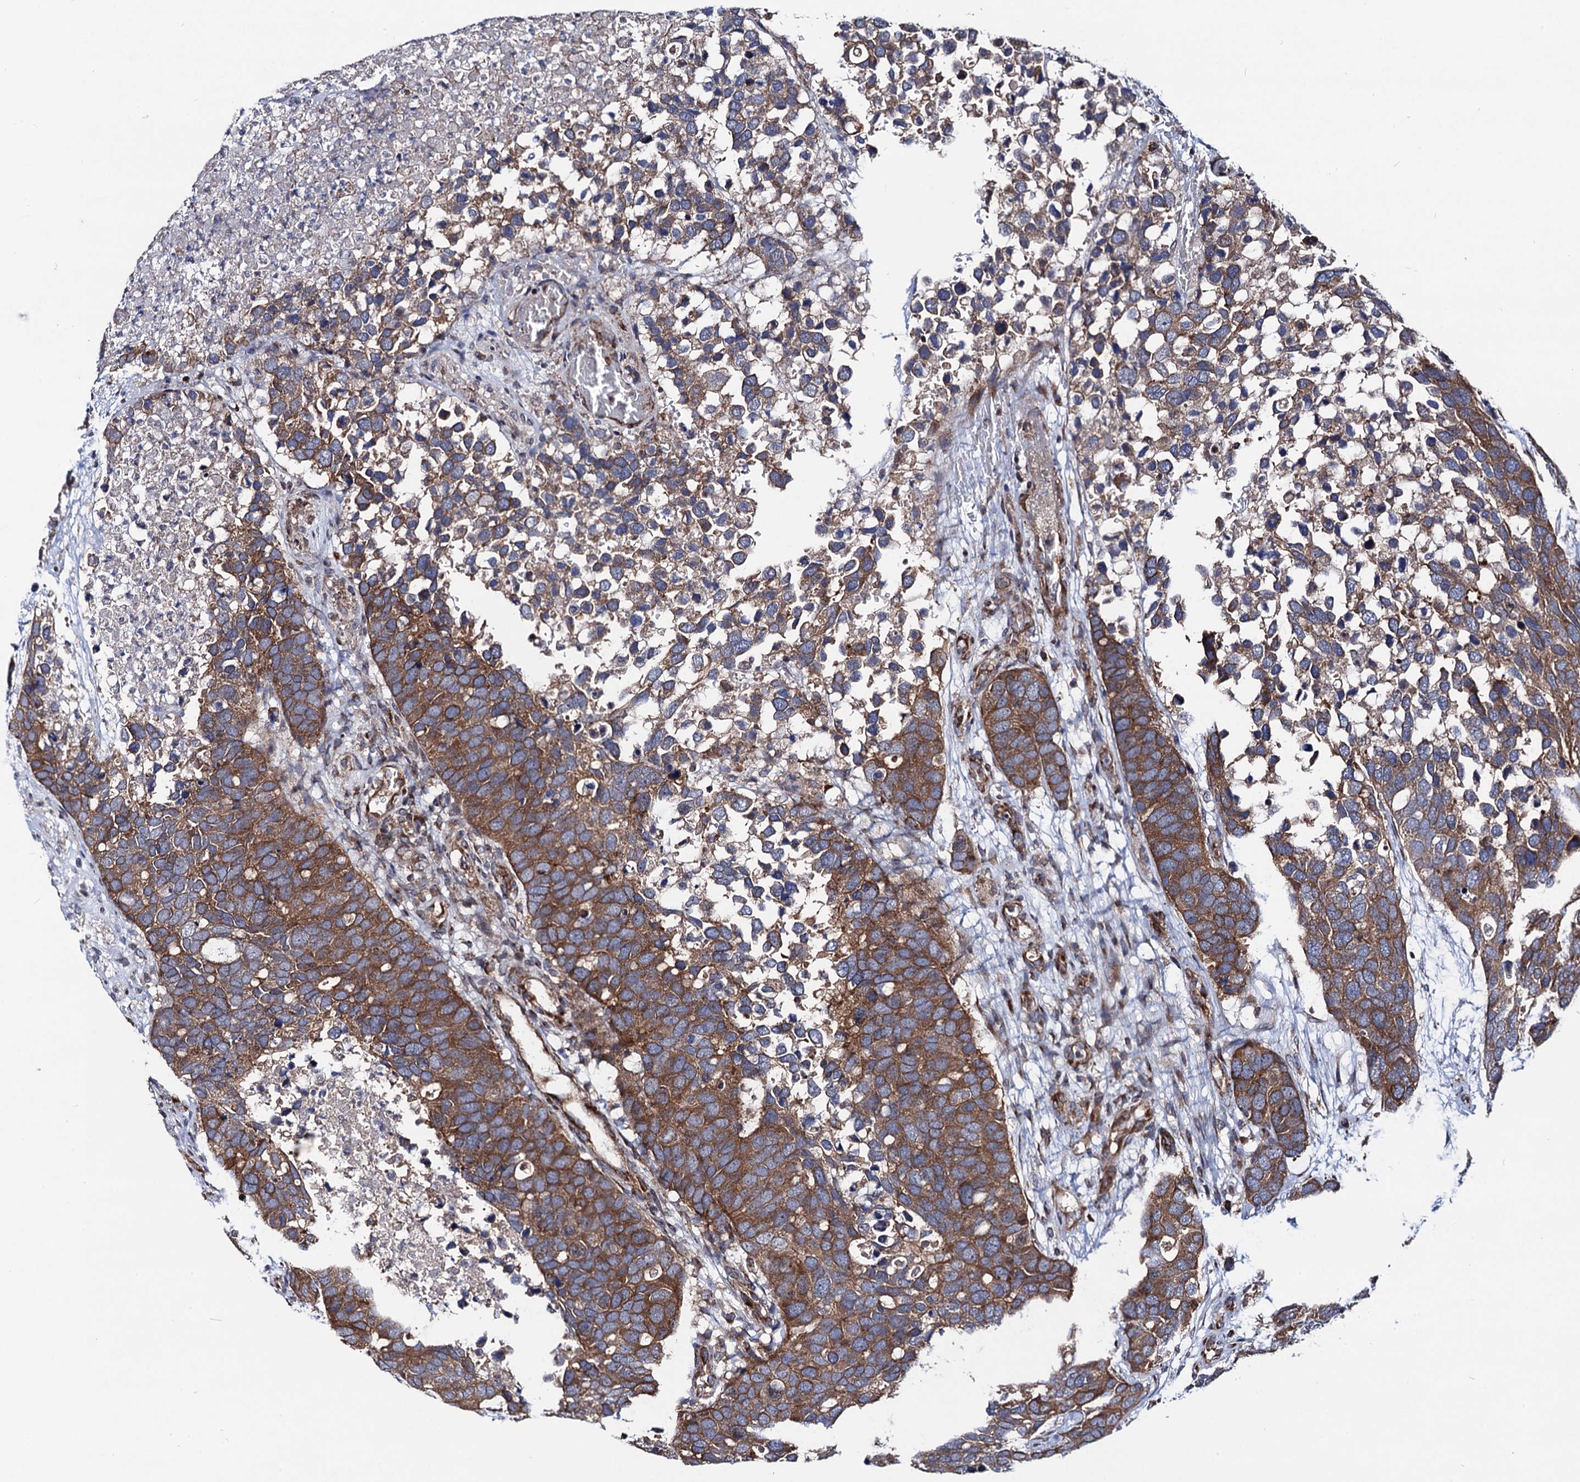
{"staining": {"intensity": "strong", "quantity": ">75%", "location": "cytoplasmic/membranous"}, "tissue": "breast cancer", "cell_type": "Tumor cells", "image_type": "cancer", "snomed": [{"axis": "morphology", "description": "Duct carcinoma"}, {"axis": "topography", "description": "Breast"}], "caption": "Strong cytoplasmic/membranous positivity for a protein is seen in approximately >75% of tumor cells of infiltrating ductal carcinoma (breast) using IHC.", "gene": "DYDC1", "patient": {"sex": "female", "age": 83}}